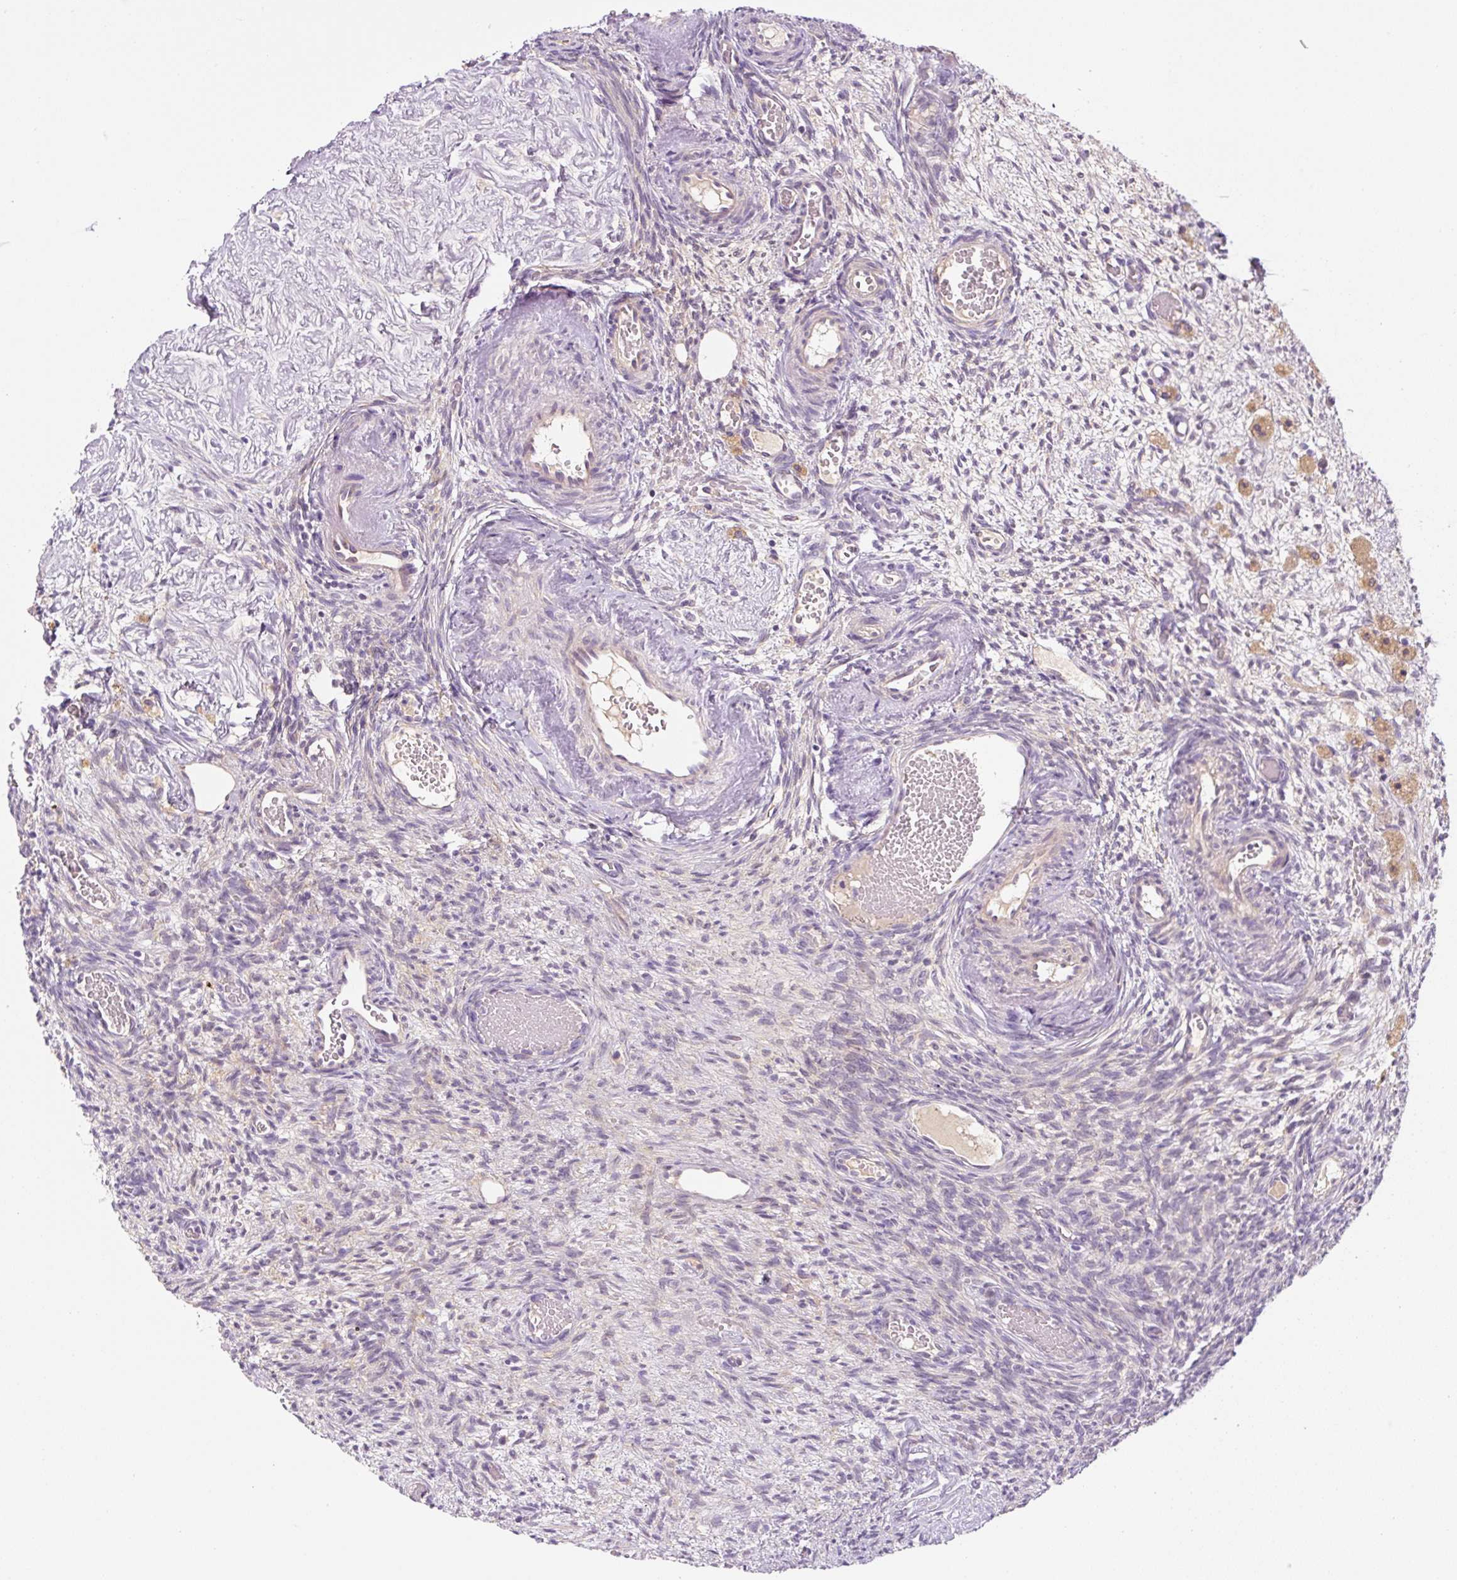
{"staining": {"intensity": "moderate", "quantity": ">75%", "location": "cytoplasmic/membranous"}, "tissue": "ovary", "cell_type": "Follicle cells", "image_type": "normal", "snomed": [{"axis": "morphology", "description": "Normal tissue, NOS"}, {"axis": "topography", "description": "Ovary"}], "caption": "Protein positivity by immunohistochemistry (IHC) demonstrates moderate cytoplasmic/membranous positivity in about >75% of follicle cells in normal ovary.", "gene": "PRKAA2", "patient": {"sex": "female", "age": 67}}